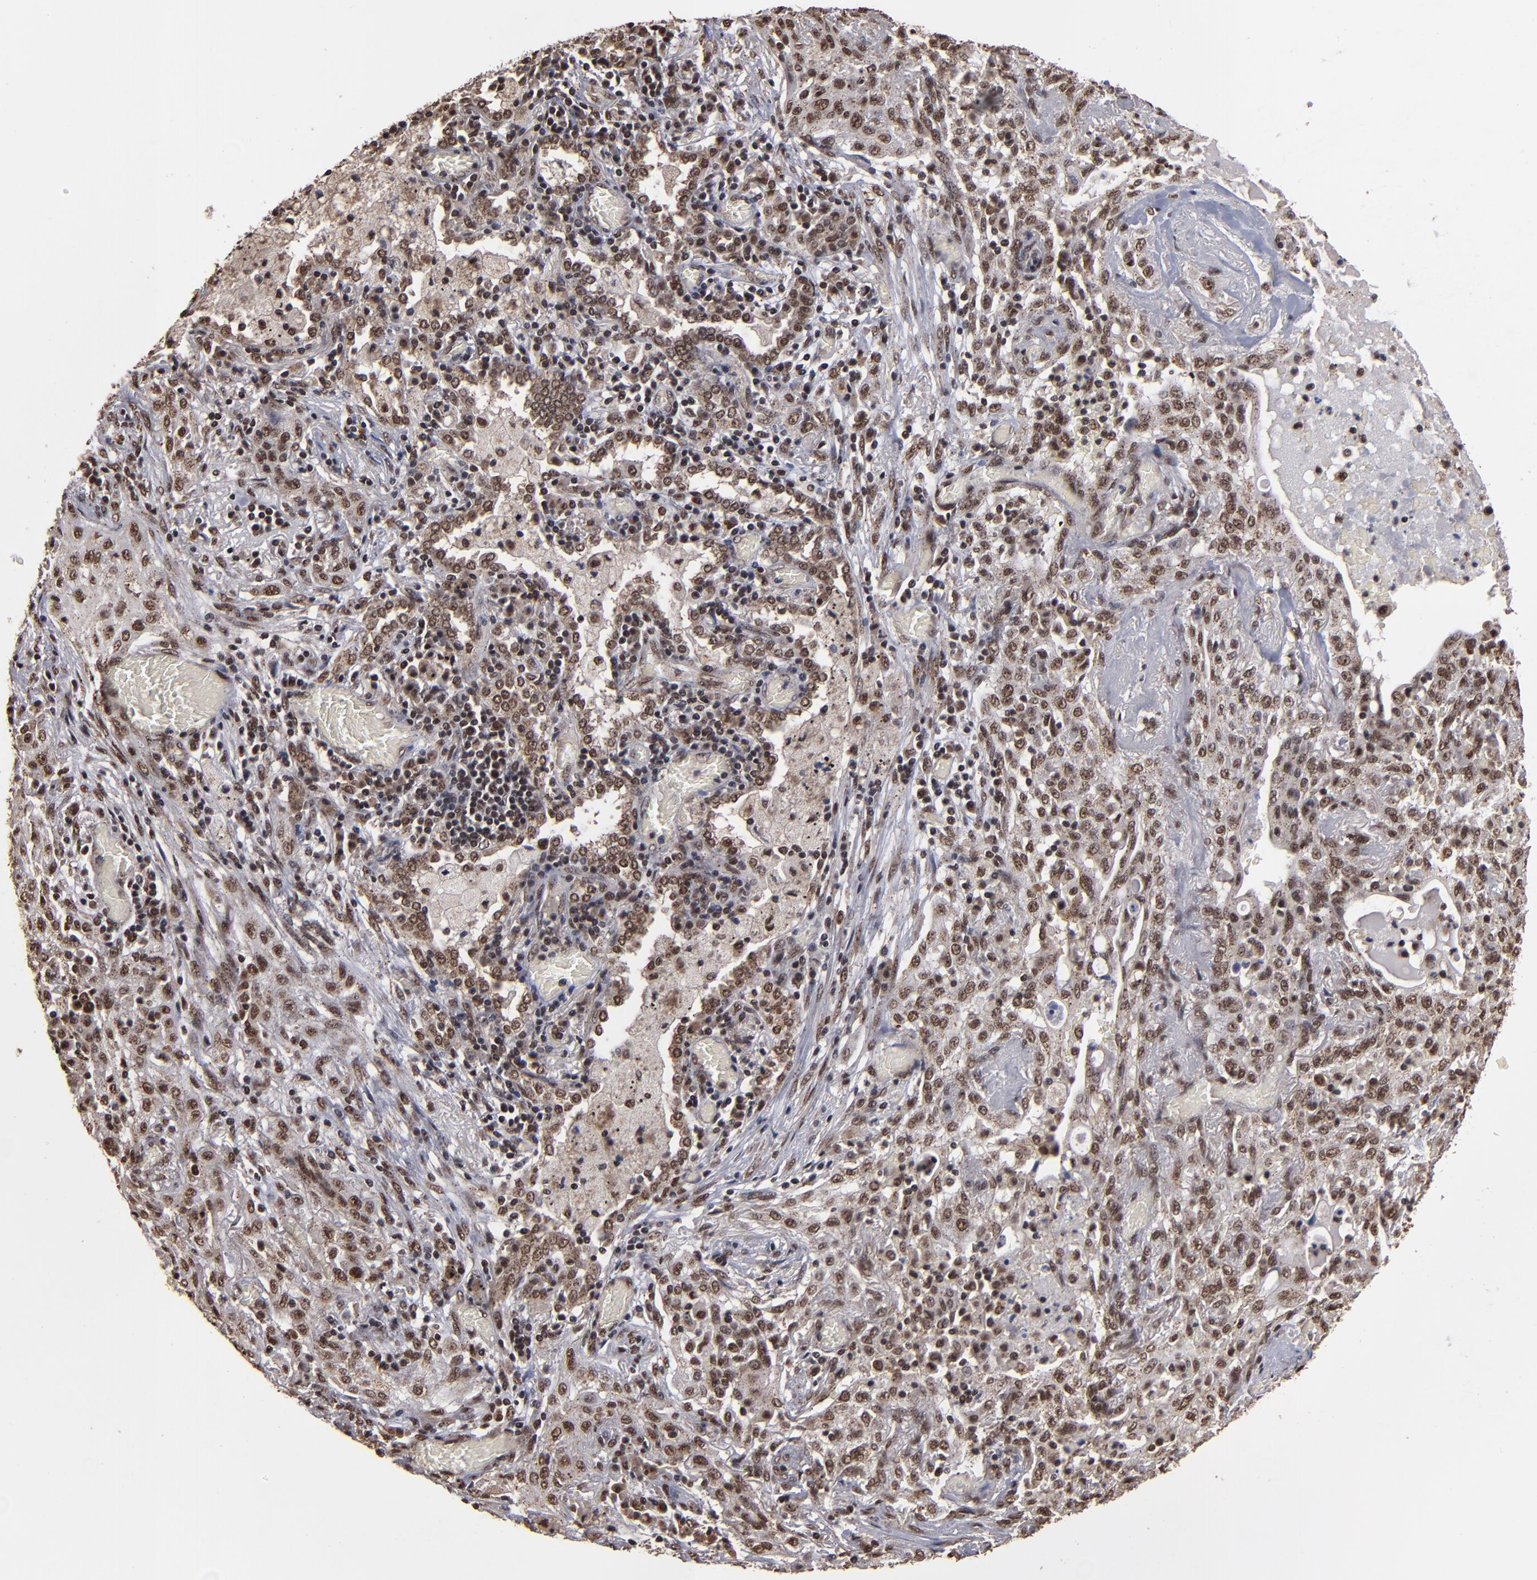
{"staining": {"intensity": "moderate", "quantity": ">75%", "location": "nuclear"}, "tissue": "lung cancer", "cell_type": "Tumor cells", "image_type": "cancer", "snomed": [{"axis": "morphology", "description": "Squamous cell carcinoma, NOS"}, {"axis": "topography", "description": "Lung"}], "caption": "Lung cancer stained for a protein (brown) displays moderate nuclear positive staining in about >75% of tumor cells.", "gene": "SNW1", "patient": {"sex": "female", "age": 47}}